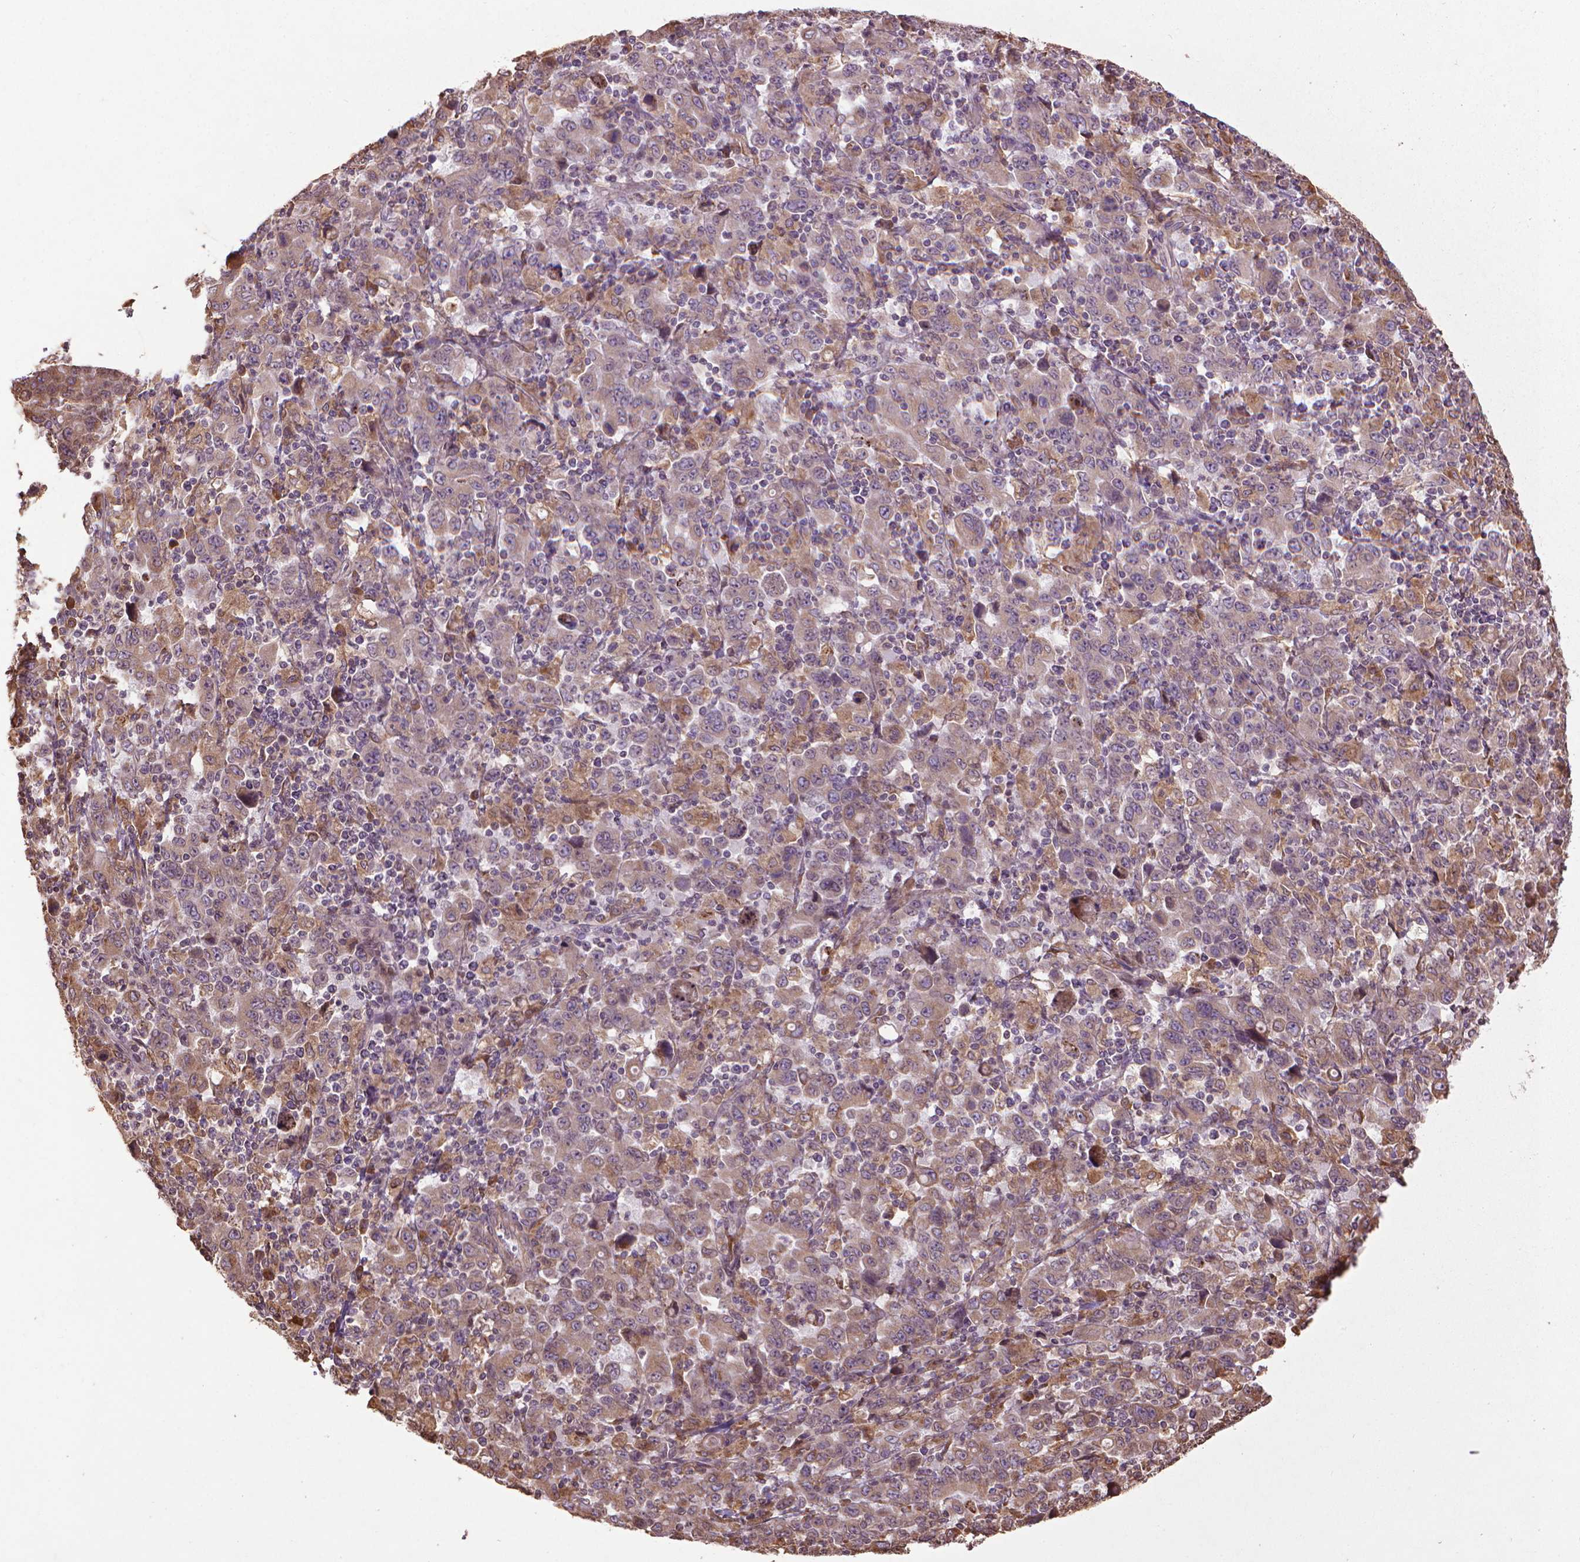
{"staining": {"intensity": "weak", "quantity": "25%-75%", "location": "cytoplasmic/membranous"}, "tissue": "stomach cancer", "cell_type": "Tumor cells", "image_type": "cancer", "snomed": [{"axis": "morphology", "description": "Adenocarcinoma, NOS"}, {"axis": "topography", "description": "Stomach, upper"}], "caption": "Immunohistochemistry (DAB (3,3'-diaminobenzidine)) staining of adenocarcinoma (stomach) reveals weak cytoplasmic/membranous protein positivity in about 25%-75% of tumor cells.", "gene": "GAS1", "patient": {"sex": "male", "age": 69}}